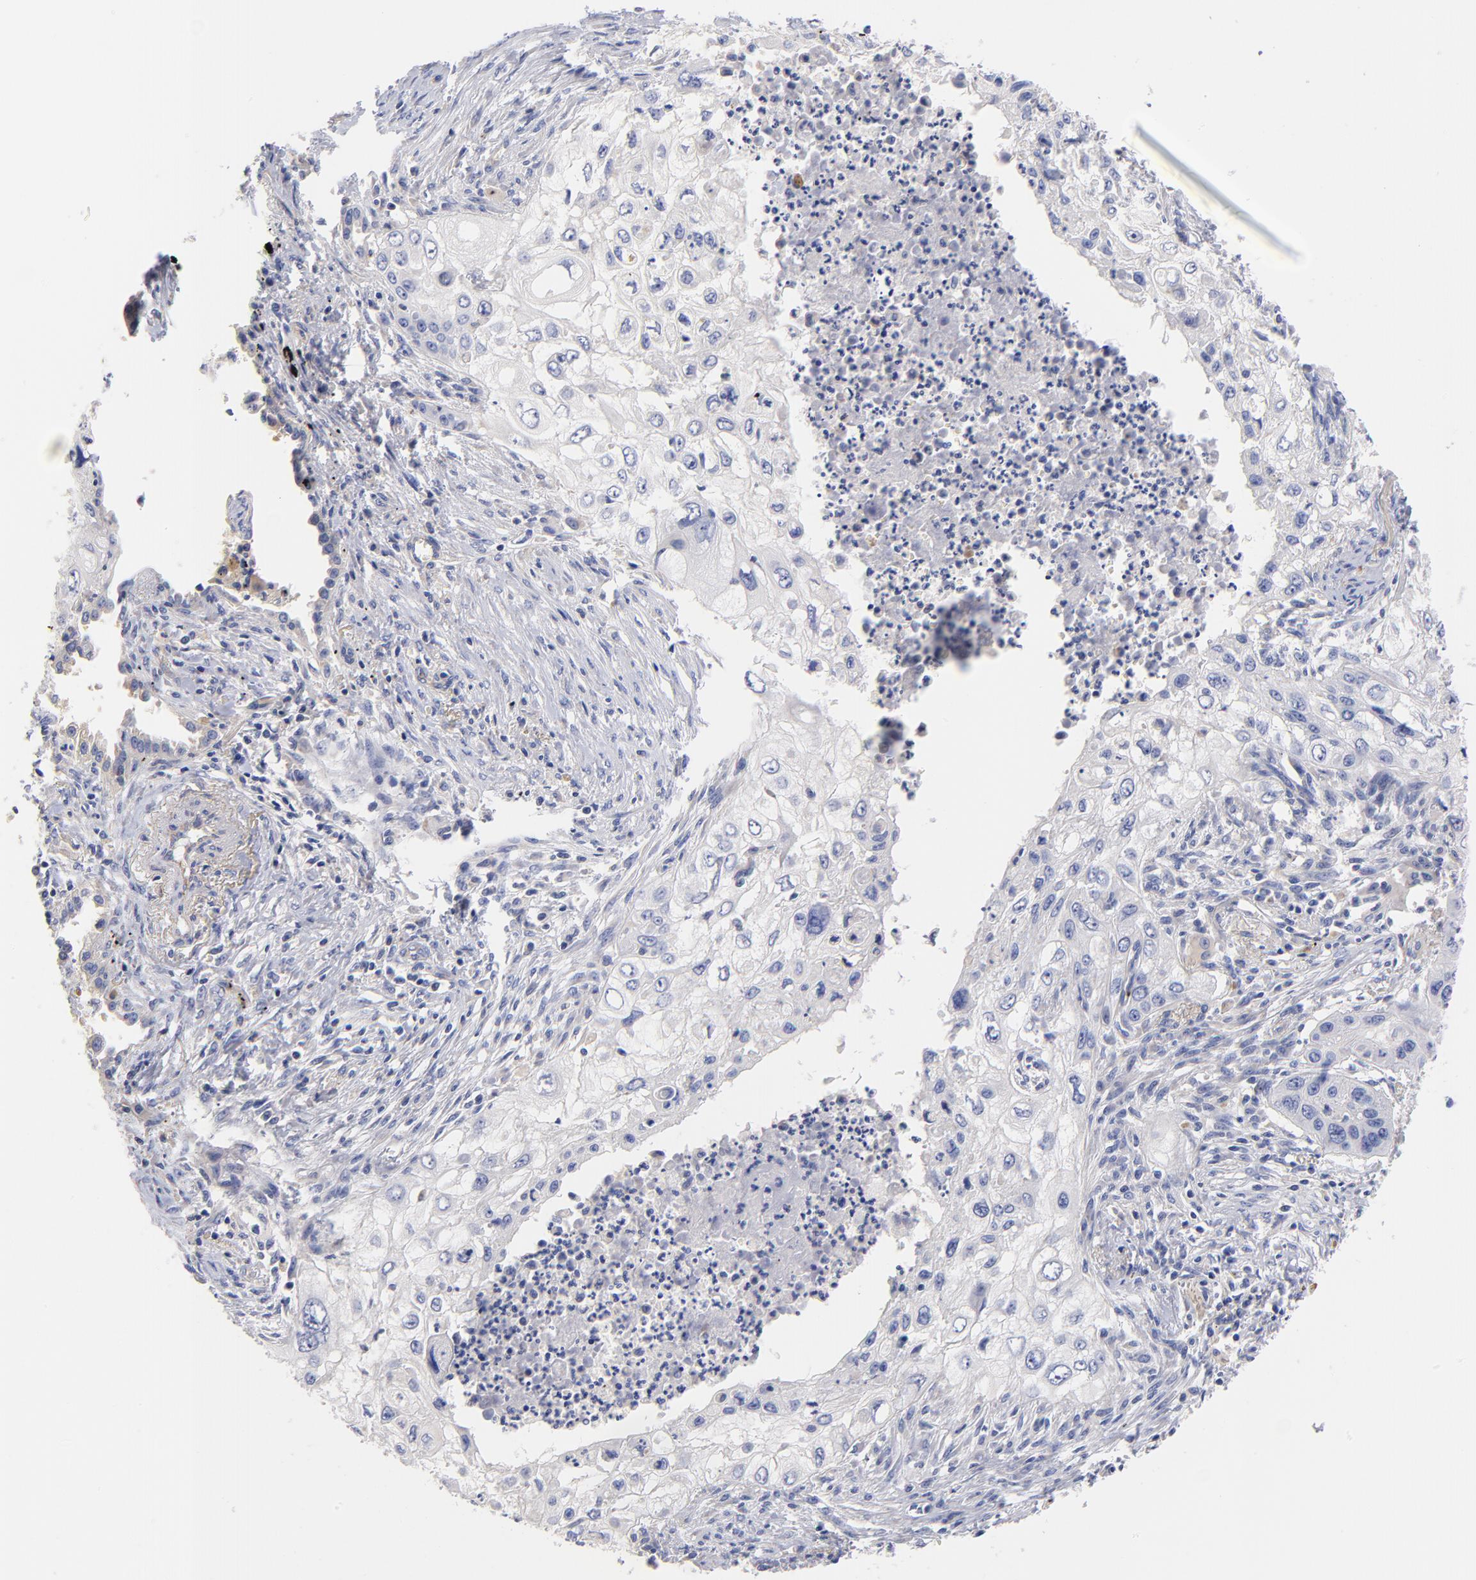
{"staining": {"intensity": "negative", "quantity": "none", "location": "none"}, "tissue": "lung cancer", "cell_type": "Tumor cells", "image_type": "cancer", "snomed": [{"axis": "morphology", "description": "Squamous cell carcinoma, NOS"}, {"axis": "topography", "description": "Lung"}], "caption": "Human squamous cell carcinoma (lung) stained for a protein using immunohistochemistry (IHC) demonstrates no expression in tumor cells.", "gene": "HS3ST1", "patient": {"sex": "male", "age": 71}}